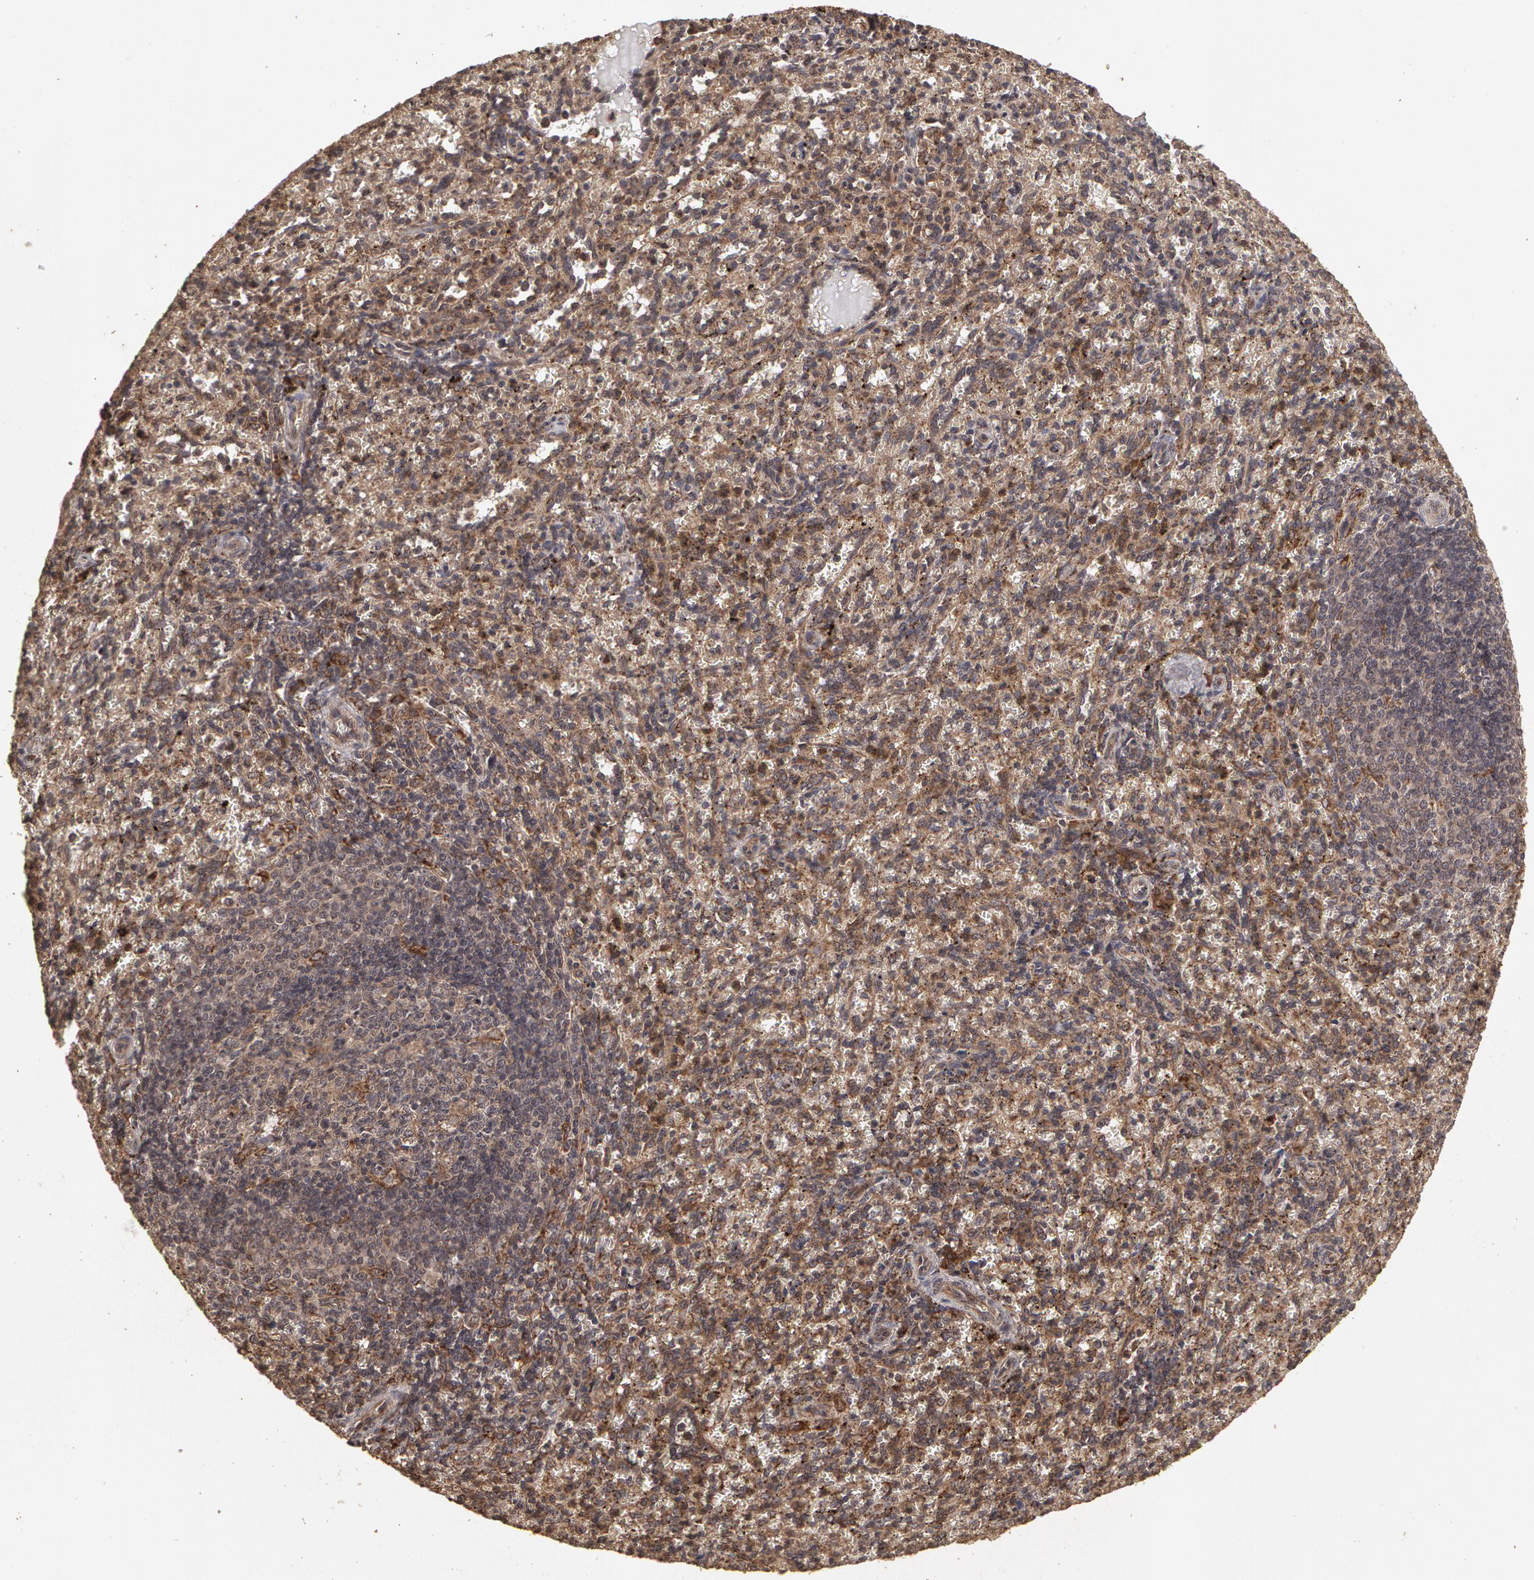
{"staining": {"intensity": "moderate", "quantity": "25%-75%", "location": "cytoplasmic/membranous"}, "tissue": "spleen", "cell_type": "Cells in red pulp", "image_type": "normal", "snomed": [{"axis": "morphology", "description": "Normal tissue, NOS"}, {"axis": "topography", "description": "Spleen"}], "caption": "An immunohistochemistry histopathology image of benign tissue is shown. Protein staining in brown shows moderate cytoplasmic/membranous positivity in spleen within cells in red pulp.", "gene": "CALR", "patient": {"sex": "female", "age": 10}}